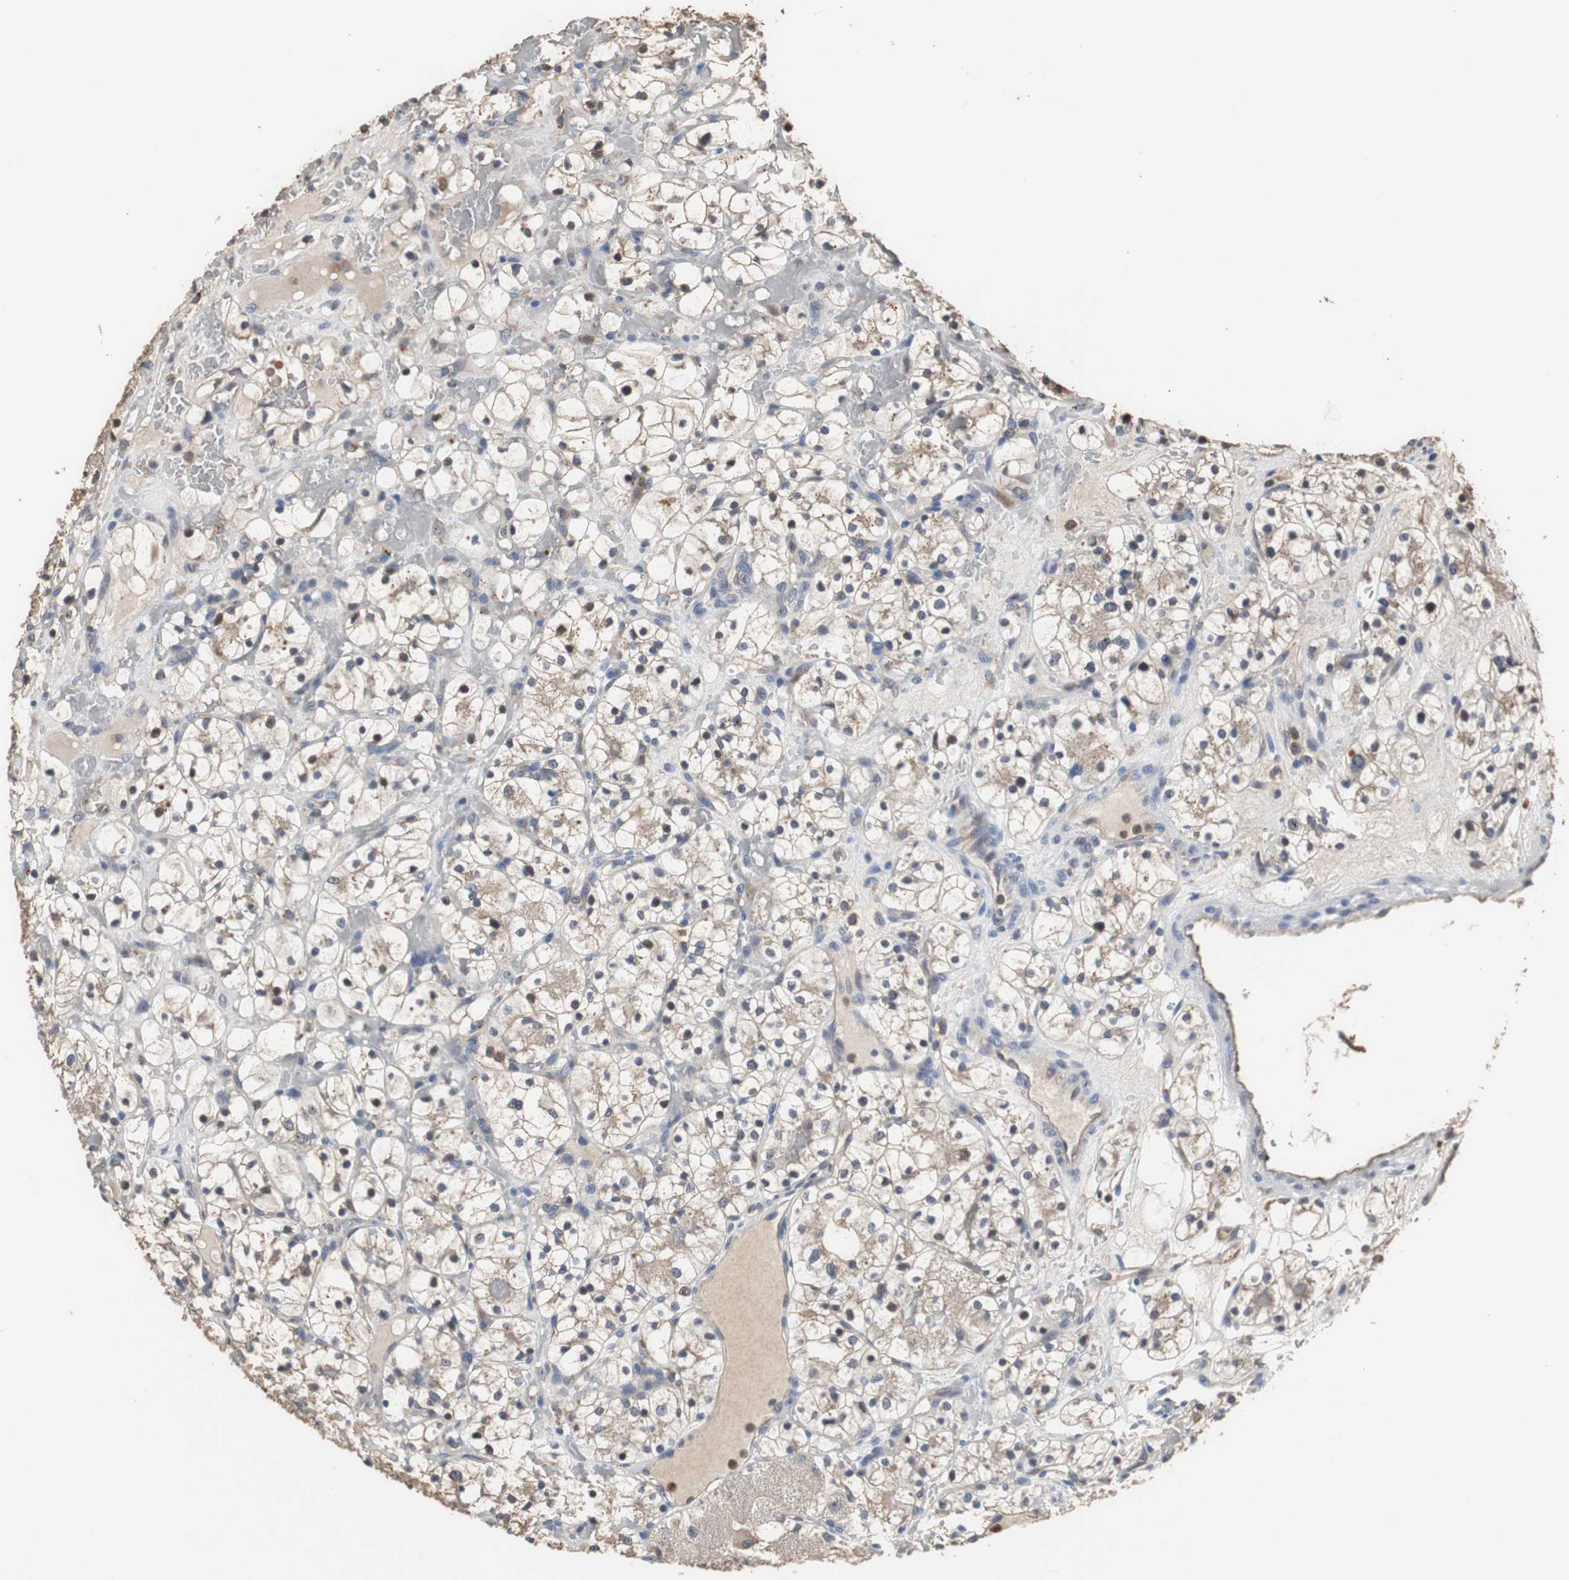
{"staining": {"intensity": "weak", "quantity": "<25%", "location": "cytoplasmic/membranous"}, "tissue": "renal cancer", "cell_type": "Tumor cells", "image_type": "cancer", "snomed": [{"axis": "morphology", "description": "Adenocarcinoma, NOS"}, {"axis": "topography", "description": "Kidney"}], "caption": "Renal cancer (adenocarcinoma) was stained to show a protein in brown. There is no significant positivity in tumor cells.", "gene": "SCIMP", "patient": {"sex": "female", "age": 60}}